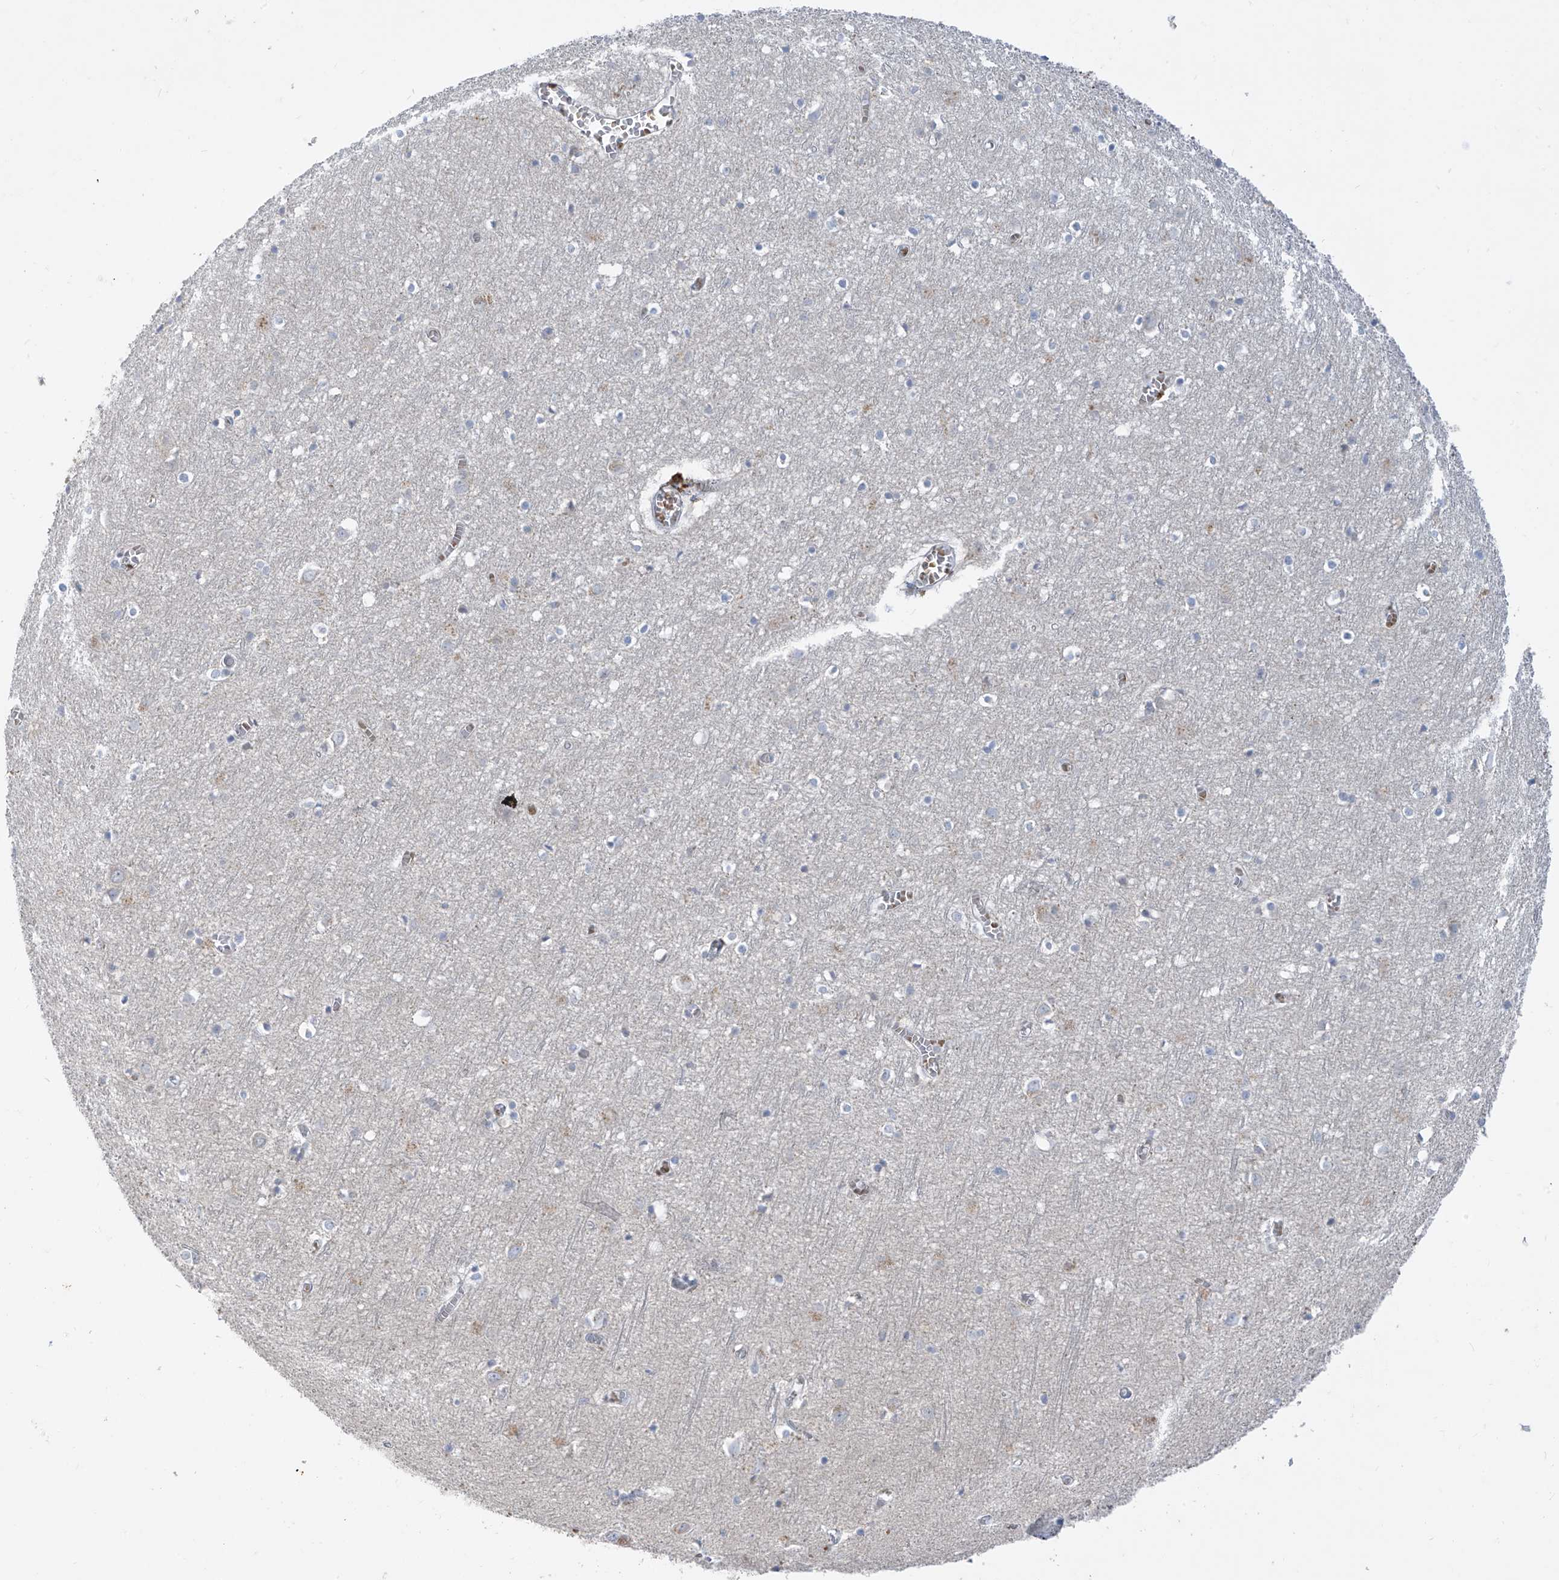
{"staining": {"intensity": "negative", "quantity": "none", "location": "none"}, "tissue": "cerebral cortex", "cell_type": "Endothelial cells", "image_type": "normal", "snomed": [{"axis": "morphology", "description": "Normal tissue, NOS"}, {"axis": "topography", "description": "Cerebral cortex"}], "caption": "The micrograph displays no staining of endothelial cells in normal cerebral cortex.", "gene": "DGKQ", "patient": {"sex": "female", "age": 64}}